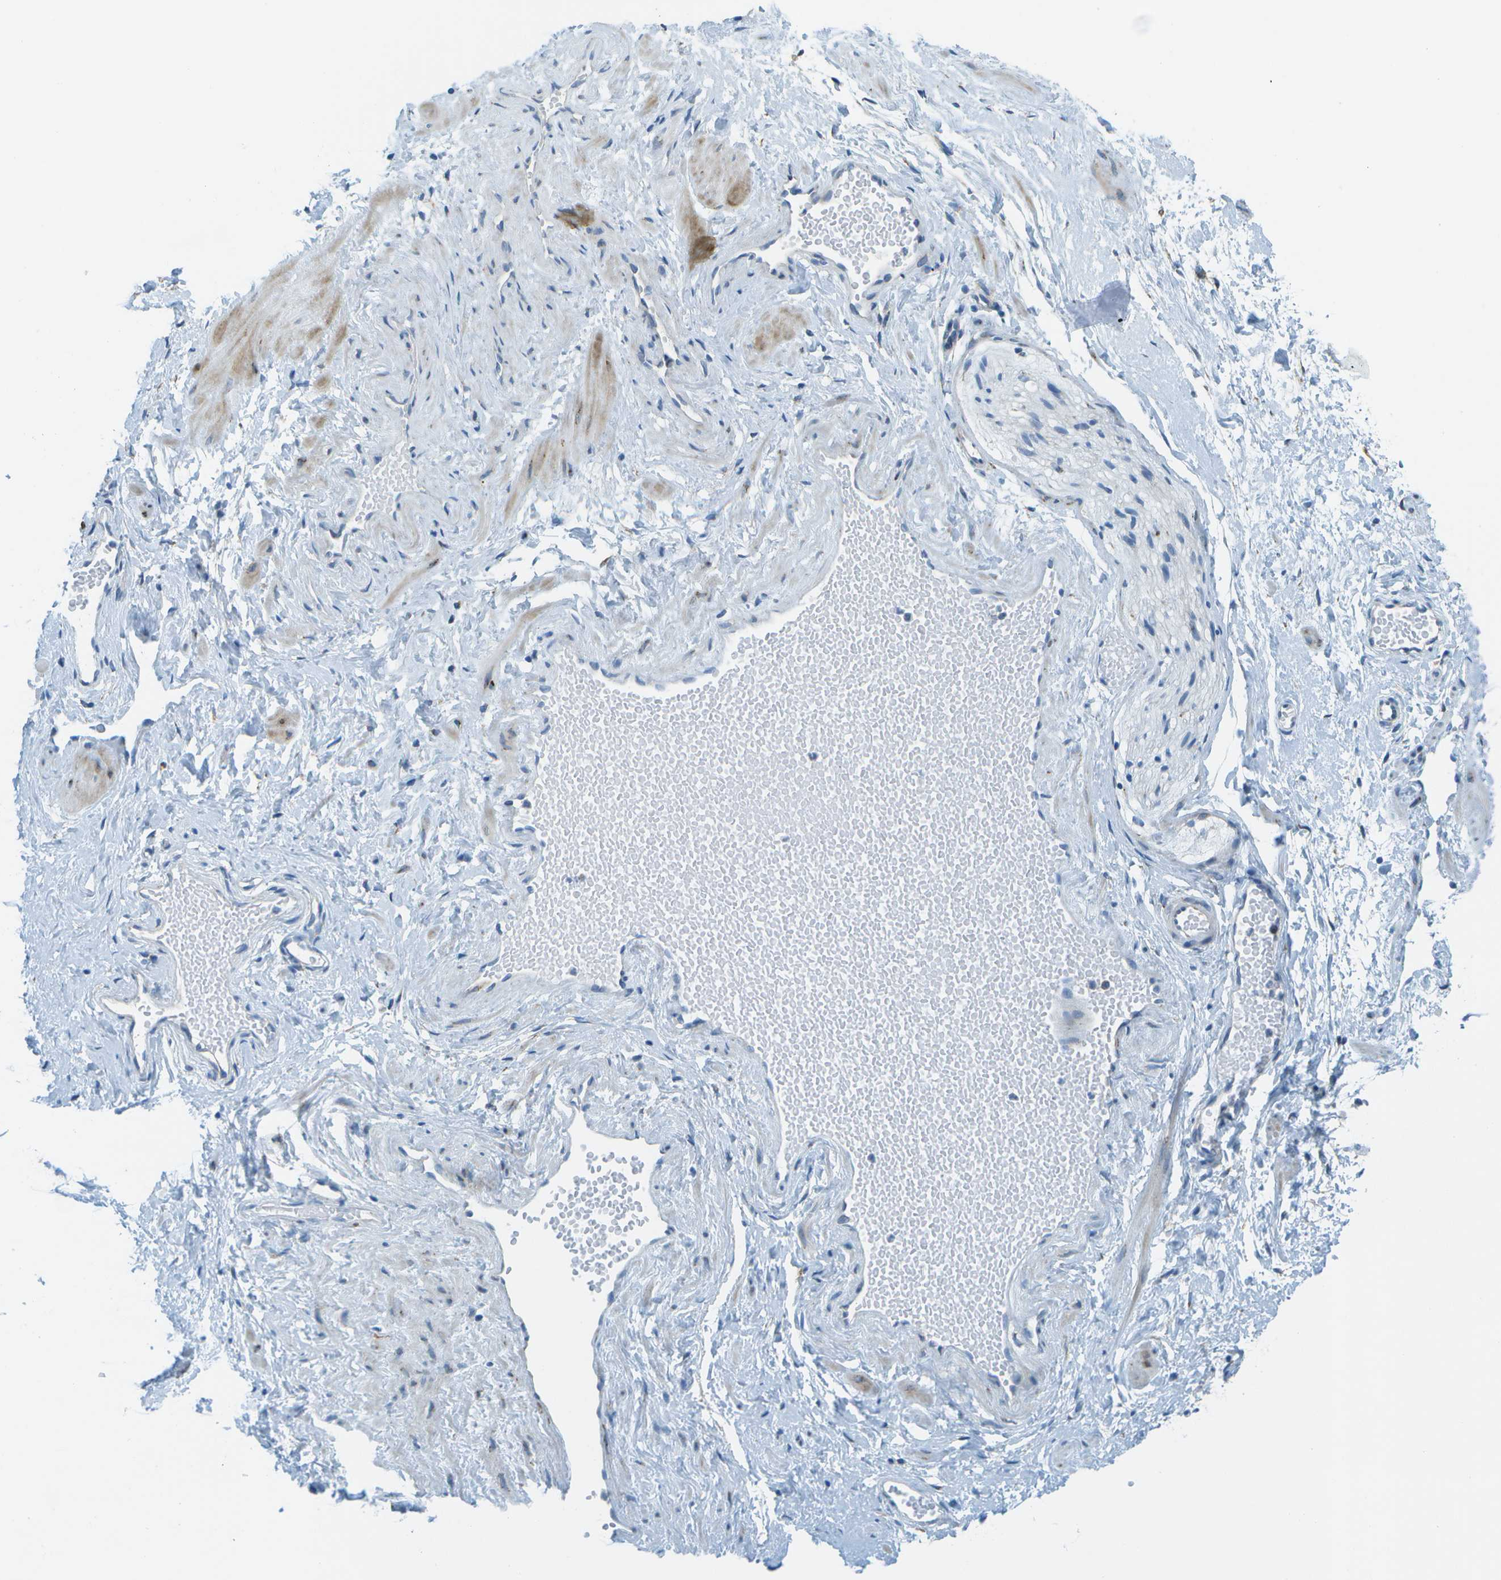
{"staining": {"intensity": "negative", "quantity": "none", "location": "none"}, "tissue": "adipose tissue", "cell_type": "Adipocytes", "image_type": "normal", "snomed": [{"axis": "morphology", "description": "Normal tissue, NOS"}, {"axis": "topography", "description": "Soft tissue"}, {"axis": "topography", "description": "Vascular tissue"}], "caption": "Micrograph shows no protein expression in adipocytes of benign adipose tissue. (DAB (3,3'-diaminobenzidine) immunohistochemistry visualized using brightfield microscopy, high magnification).", "gene": "KCTD3", "patient": {"sex": "female", "age": 35}}